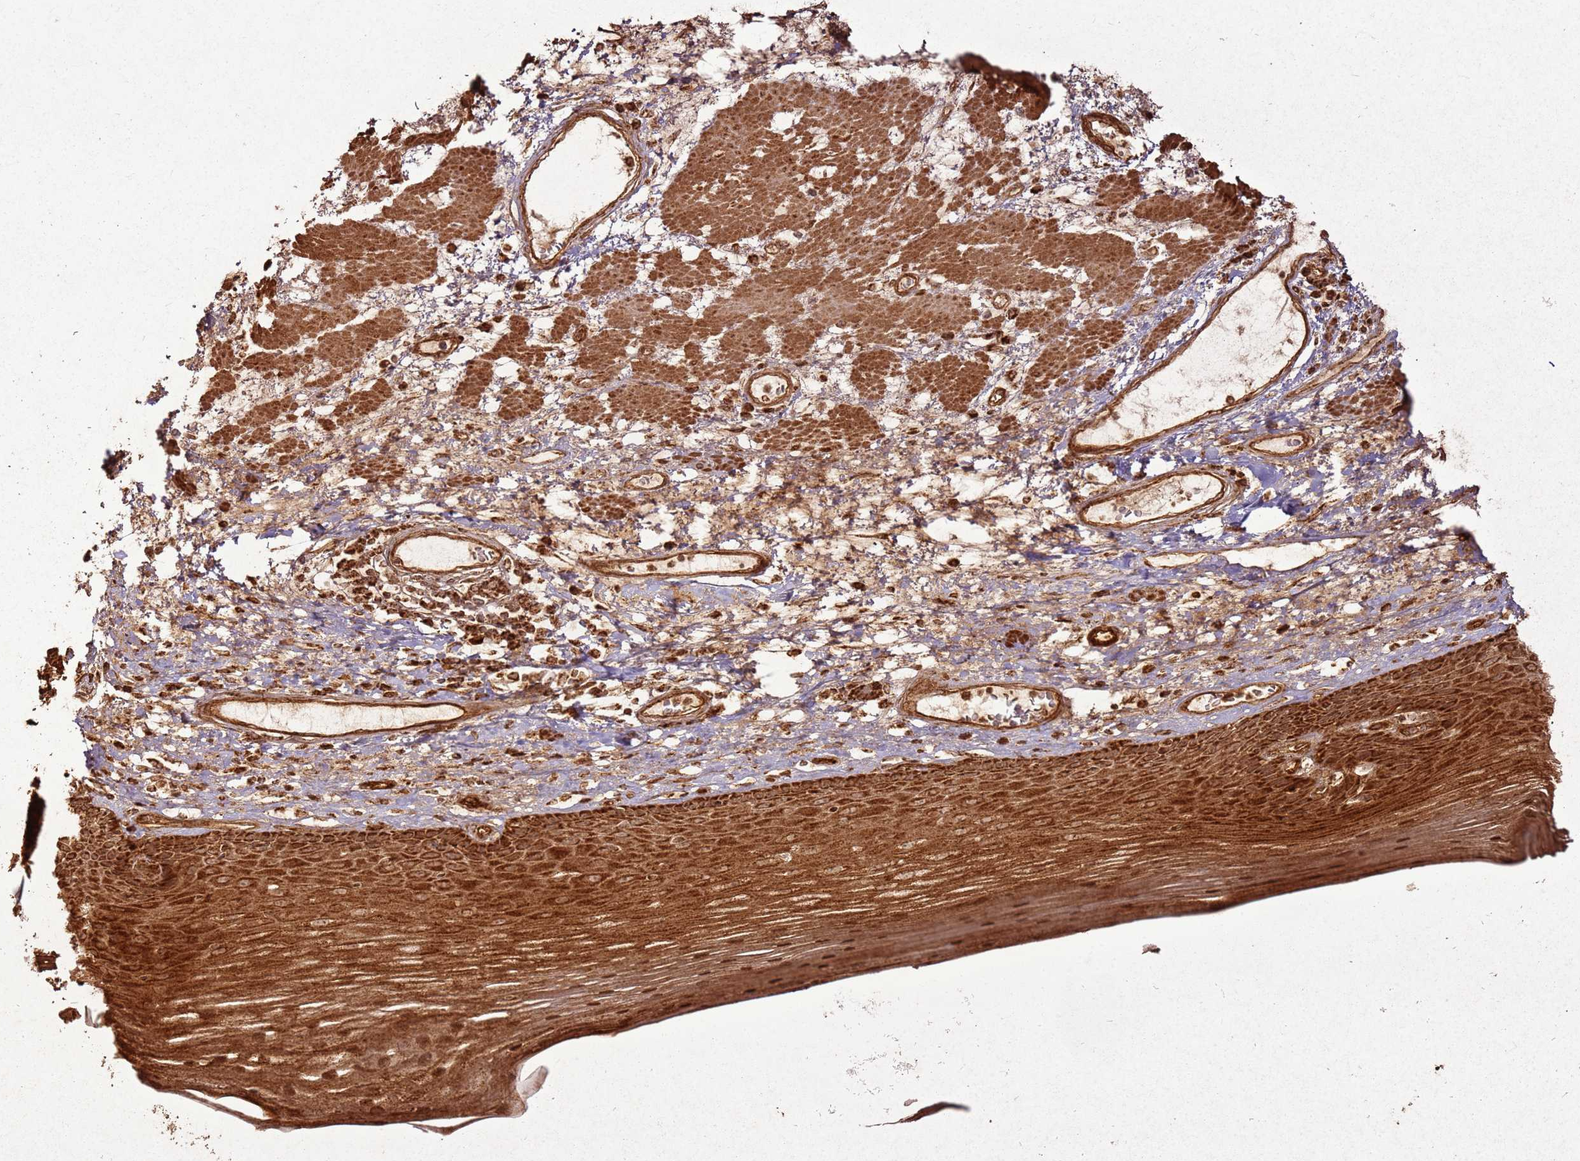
{"staining": {"intensity": "strong", "quantity": ">75%", "location": "cytoplasmic/membranous"}, "tissue": "esophagus", "cell_type": "Squamous epithelial cells", "image_type": "normal", "snomed": [{"axis": "morphology", "description": "Normal tissue, NOS"}, {"axis": "topography", "description": "Esophagus"}], "caption": "IHC histopathology image of benign esophagus: esophagus stained using IHC shows high levels of strong protein expression localized specifically in the cytoplasmic/membranous of squamous epithelial cells, appearing as a cytoplasmic/membranous brown color.", "gene": "MRPS6", "patient": {"sex": "male", "age": 62}}